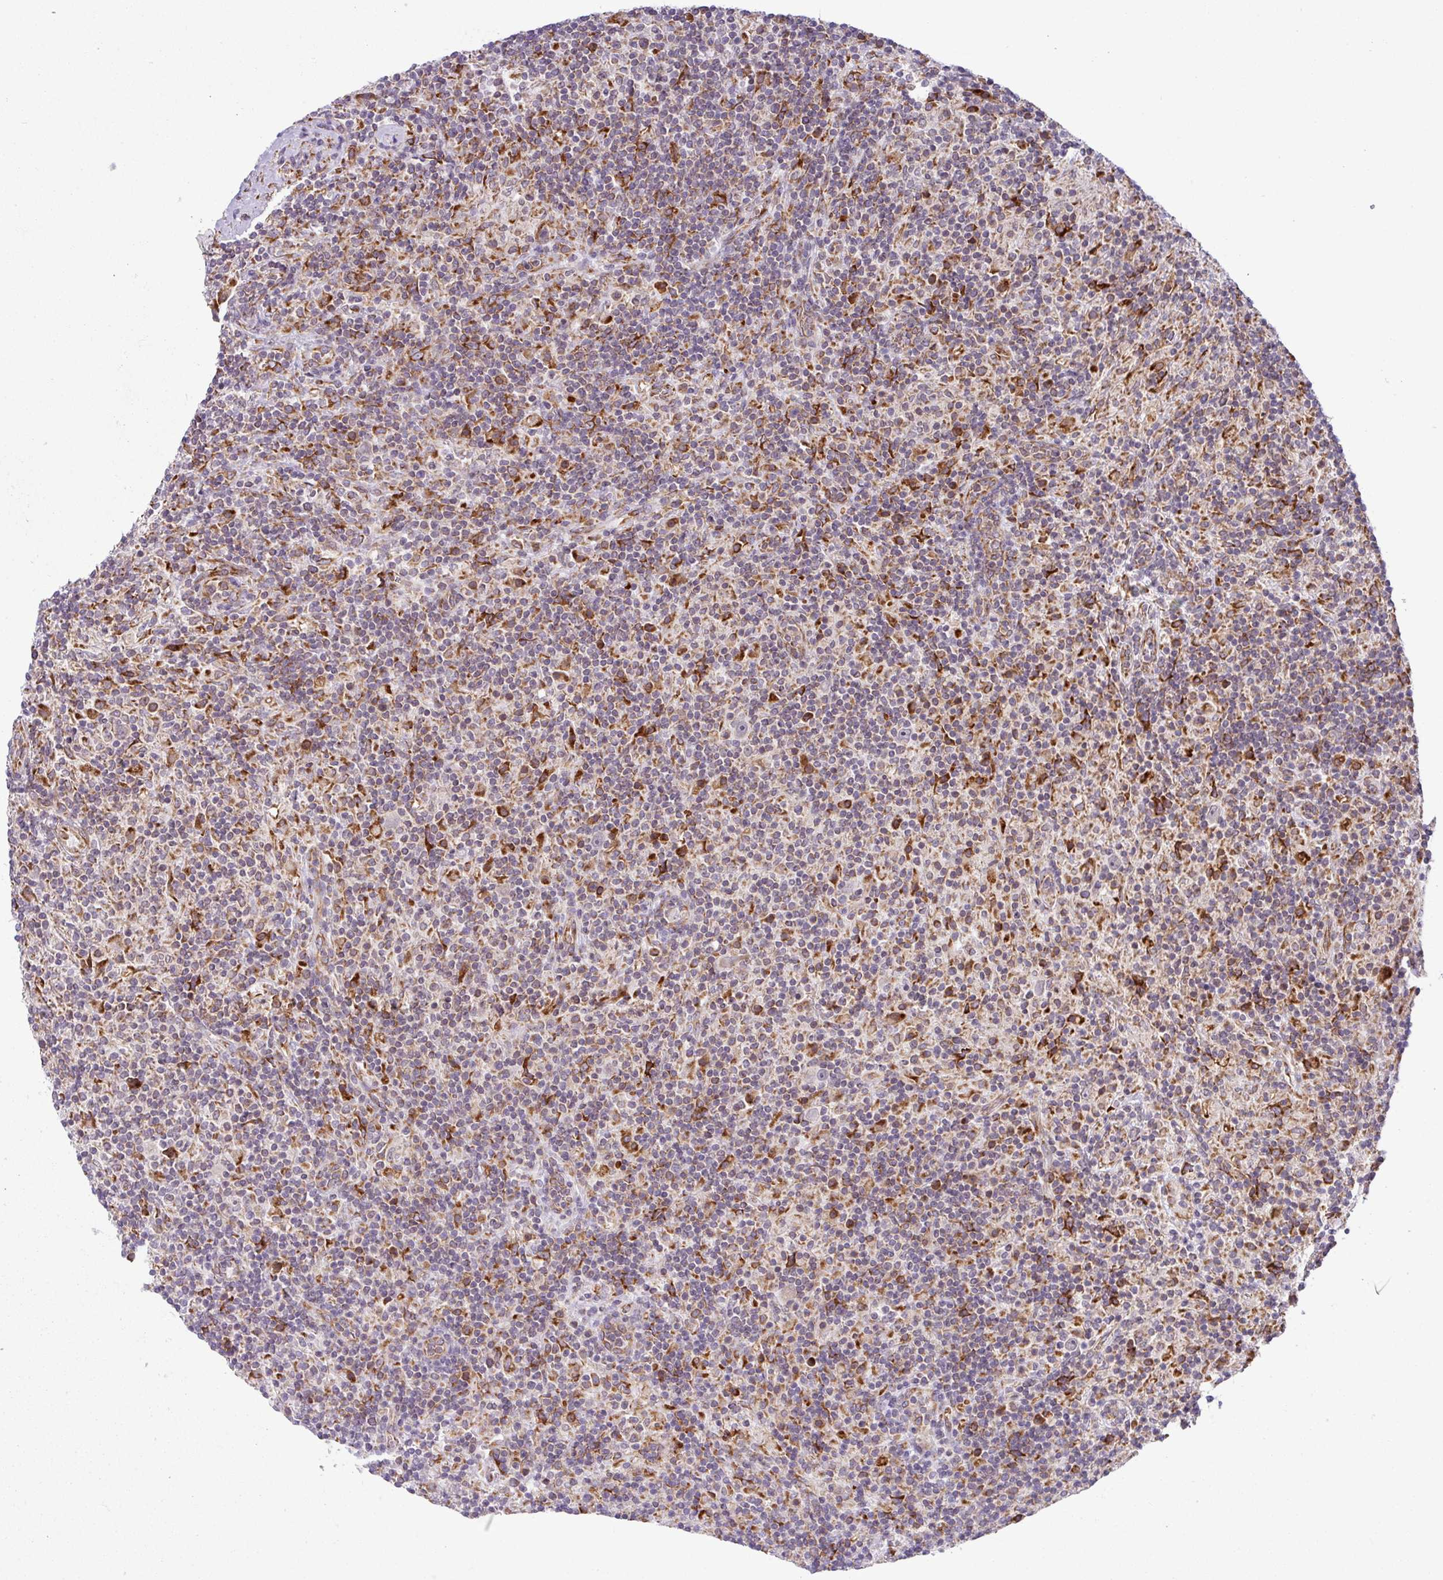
{"staining": {"intensity": "negative", "quantity": "none", "location": "none"}, "tissue": "lymphoma", "cell_type": "Tumor cells", "image_type": "cancer", "snomed": [{"axis": "morphology", "description": "Hodgkin's disease, NOS"}, {"axis": "topography", "description": "Lymph node"}], "caption": "This is an immunohistochemistry (IHC) photomicrograph of human Hodgkin's disease. There is no positivity in tumor cells.", "gene": "SLC39A7", "patient": {"sex": "male", "age": 70}}